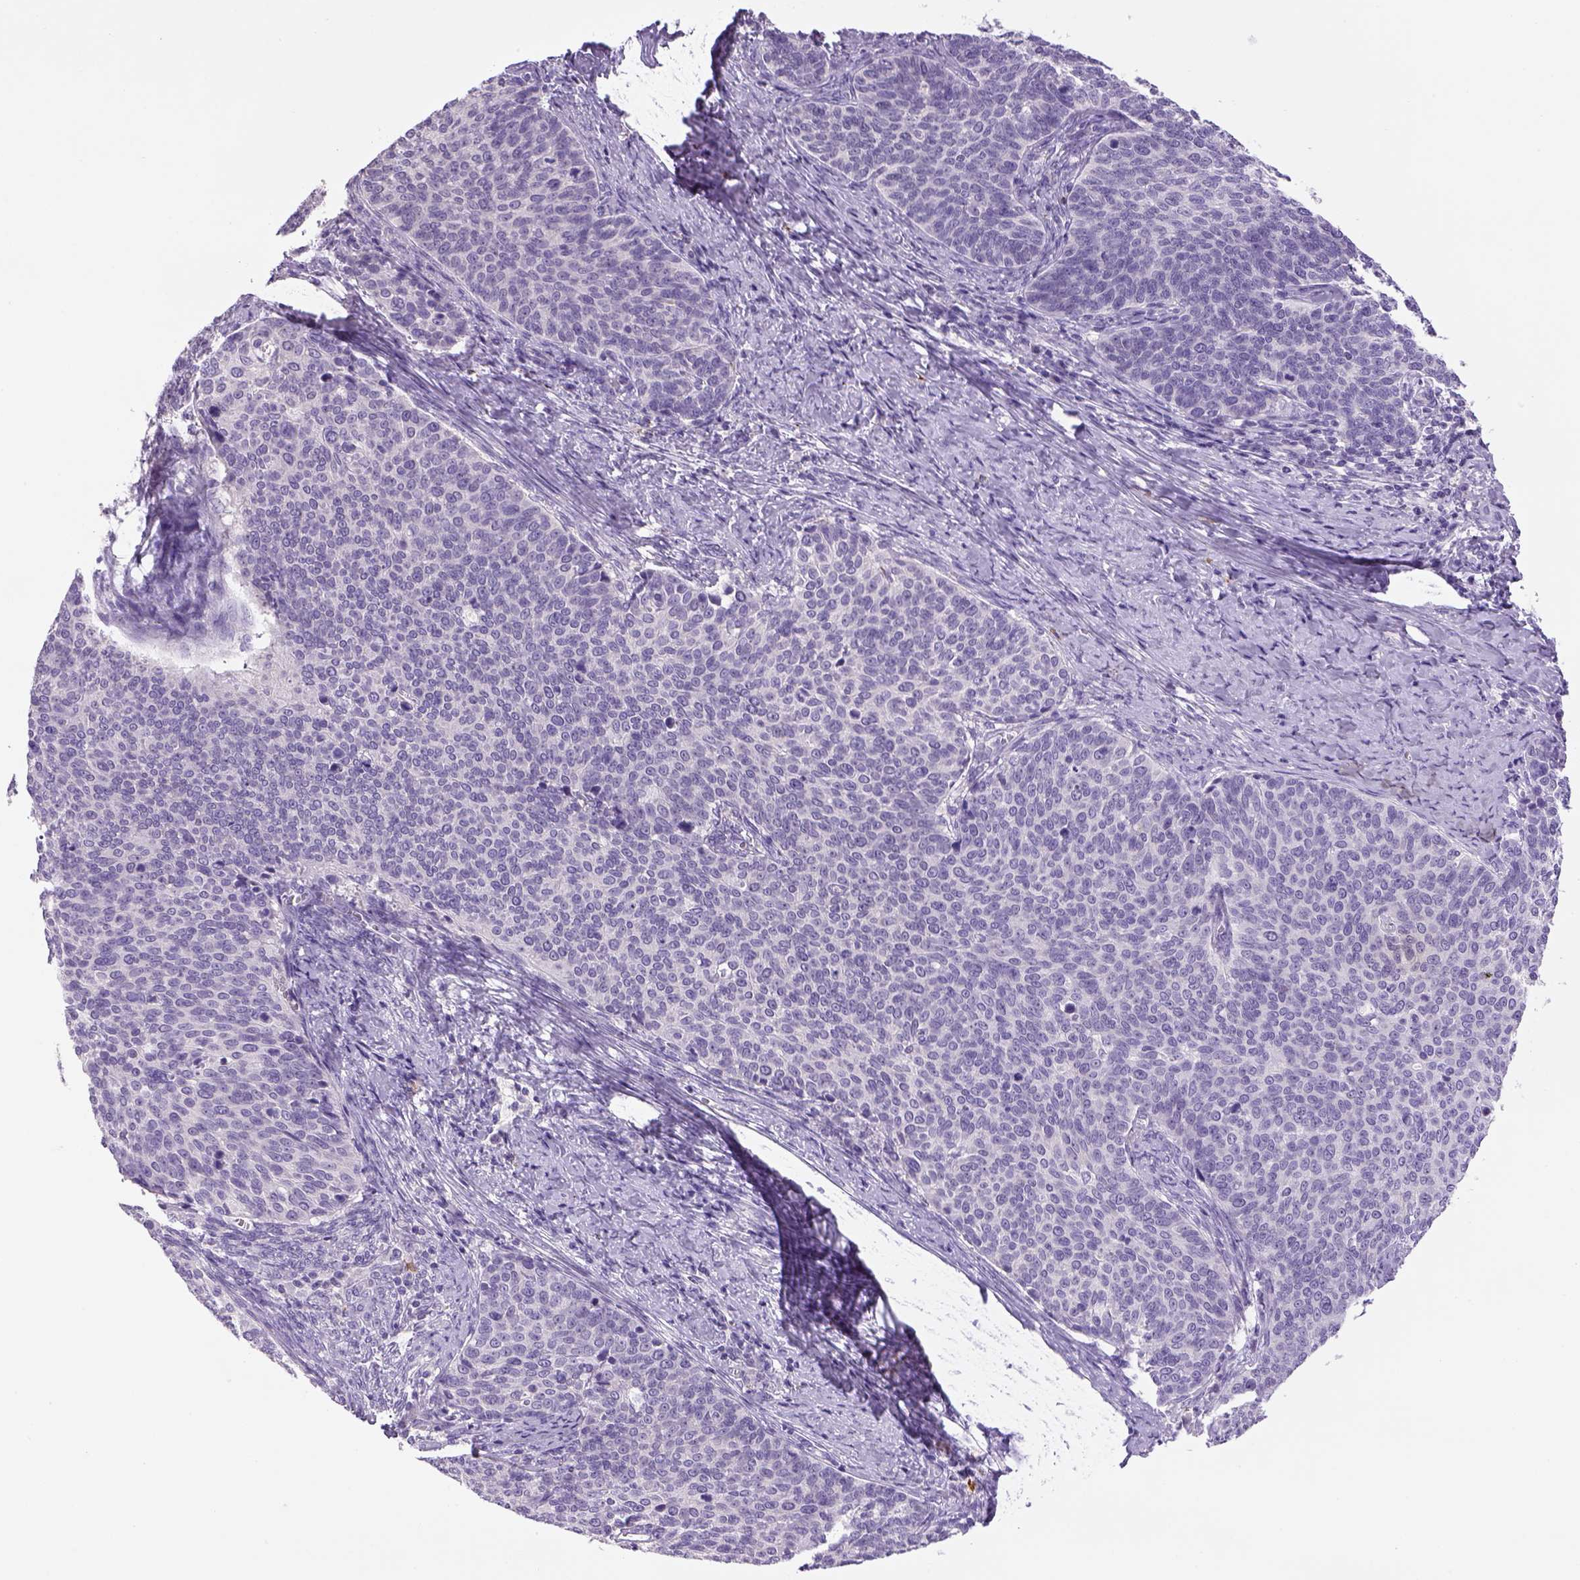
{"staining": {"intensity": "negative", "quantity": "none", "location": "none"}, "tissue": "cervical cancer", "cell_type": "Tumor cells", "image_type": "cancer", "snomed": [{"axis": "morphology", "description": "Normal tissue, NOS"}, {"axis": "morphology", "description": "Squamous cell carcinoma, NOS"}, {"axis": "topography", "description": "Cervix"}], "caption": "DAB (3,3'-diaminobenzidine) immunohistochemical staining of squamous cell carcinoma (cervical) shows no significant positivity in tumor cells.", "gene": "DBH", "patient": {"sex": "female", "age": 39}}